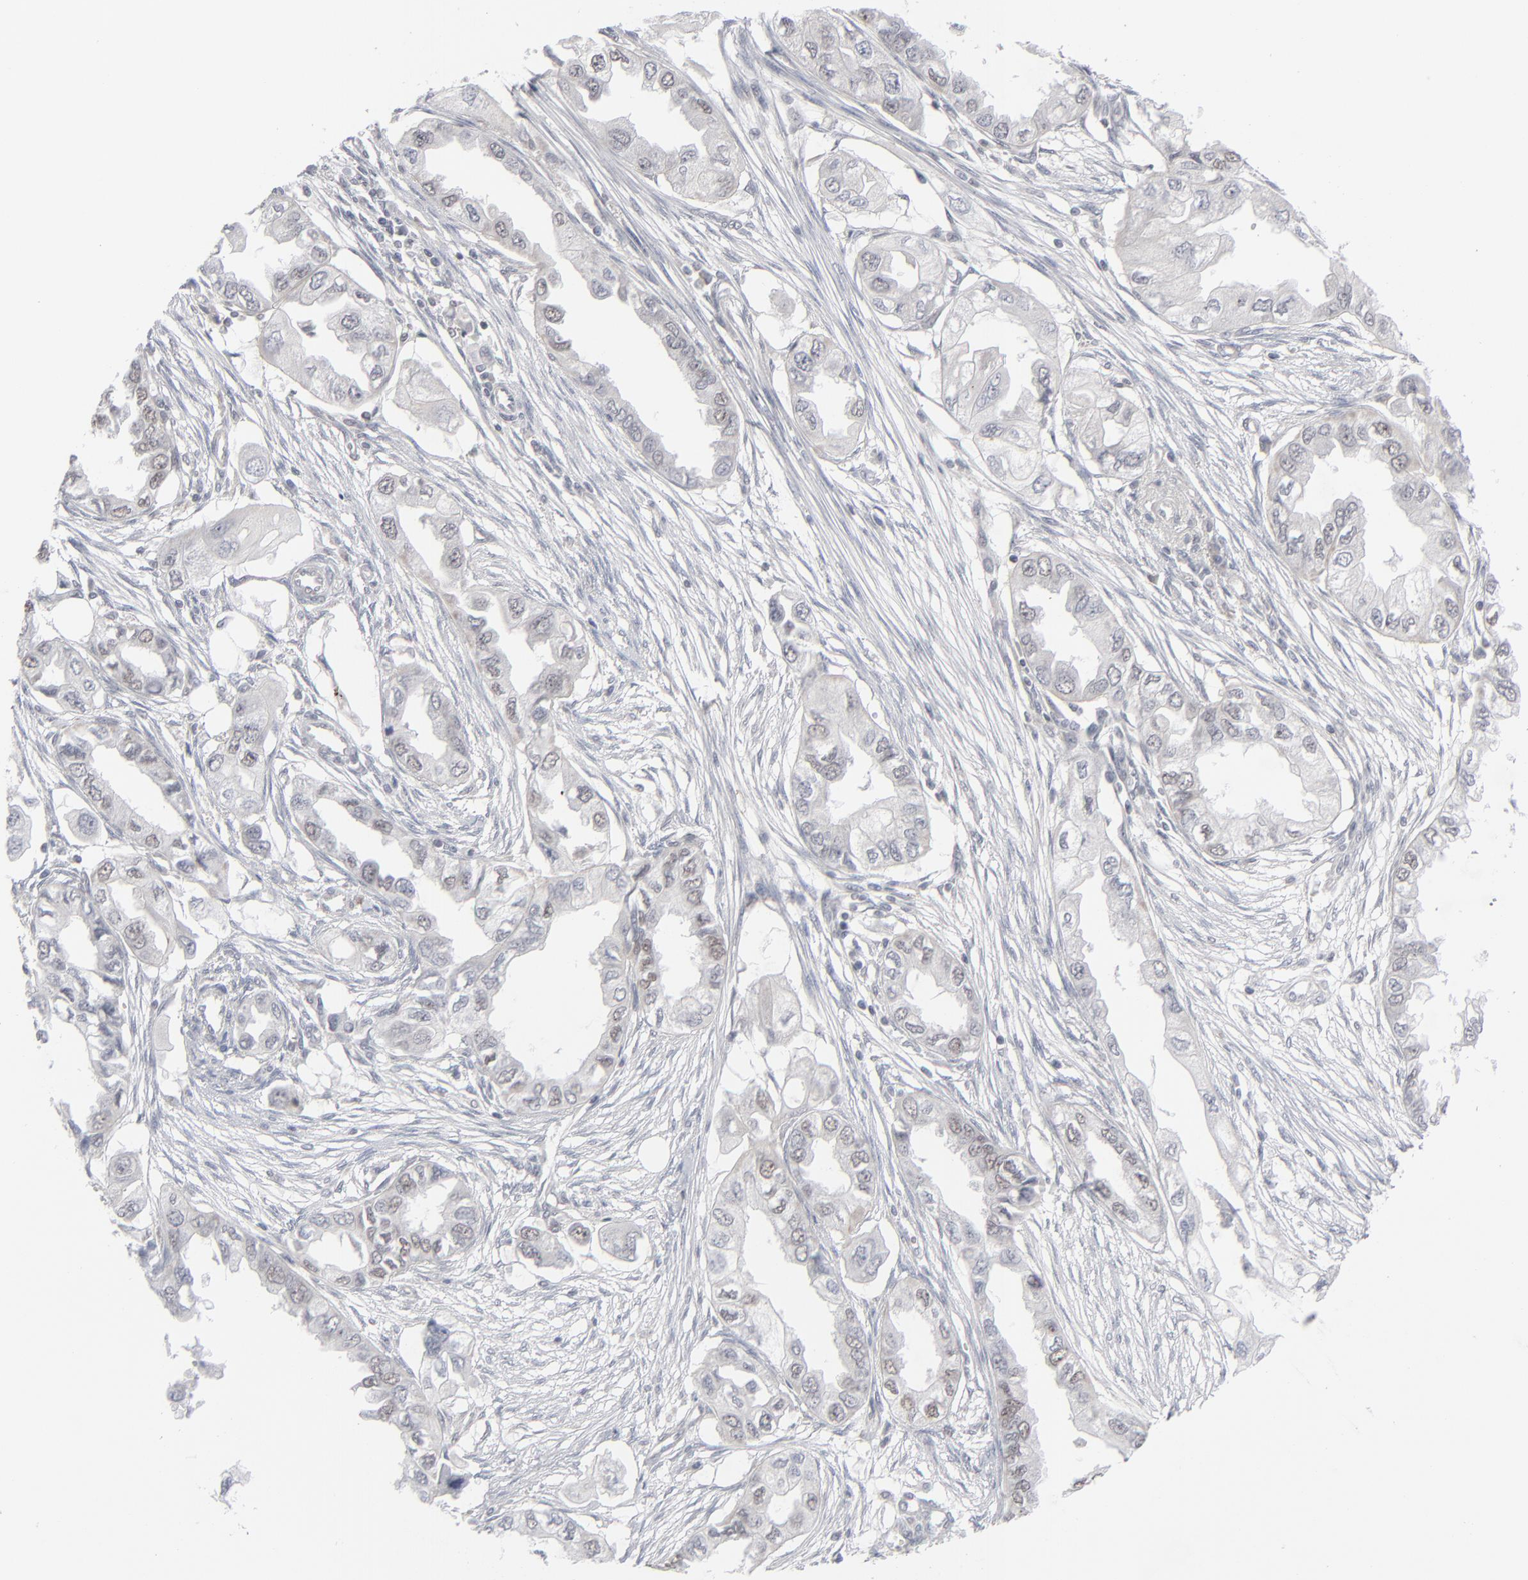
{"staining": {"intensity": "negative", "quantity": "none", "location": "none"}, "tissue": "endometrial cancer", "cell_type": "Tumor cells", "image_type": "cancer", "snomed": [{"axis": "morphology", "description": "Adenocarcinoma, NOS"}, {"axis": "topography", "description": "Endometrium"}], "caption": "A photomicrograph of adenocarcinoma (endometrial) stained for a protein demonstrates no brown staining in tumor cells.", "gene": "POF1B", "patient": {"sex": "female", "age": 67}}